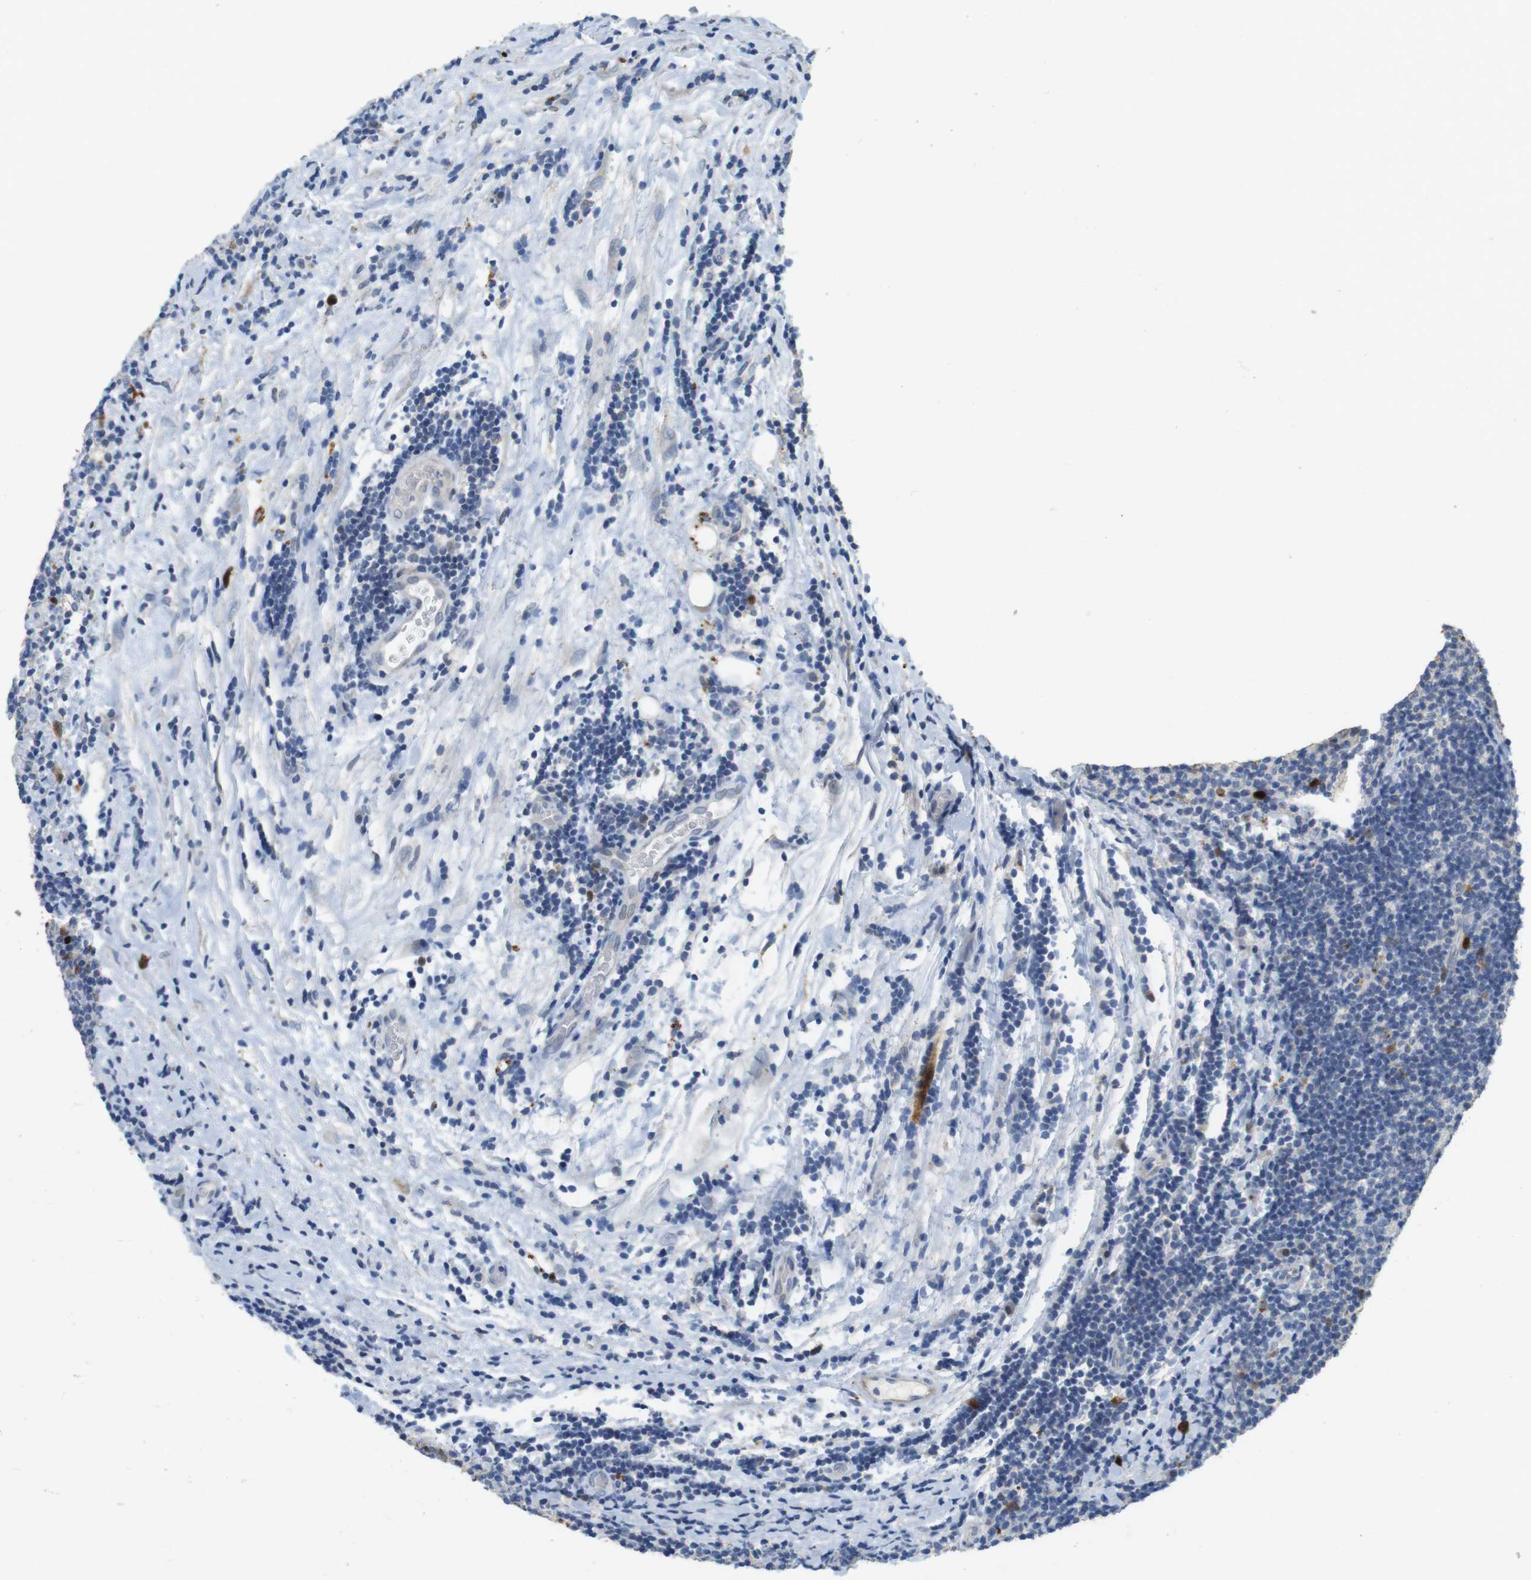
{"staining": {"intensity": "strong", "quantity": "<25%", "location": "nuclear"}, "tissue": "lymphoma", "cell_type": "Tumor cells", "image_type": "cancer", "snomed": [{"axis": "morphology", "description": "Malignant lymphoma, non-Hodgkin's type, Low grade"}, {"axis": "topography", "description": "Lymph node"}], "caption": "Immunohistochemistry (IHC) of human low-grade malignant lymphoma, non-Hodgkin's type exhibits medium levels of strong nuclear staining in about <25% of tumor cells.", "gene": "KPNA2", "patient": {"sex": "male", "age": 83}}